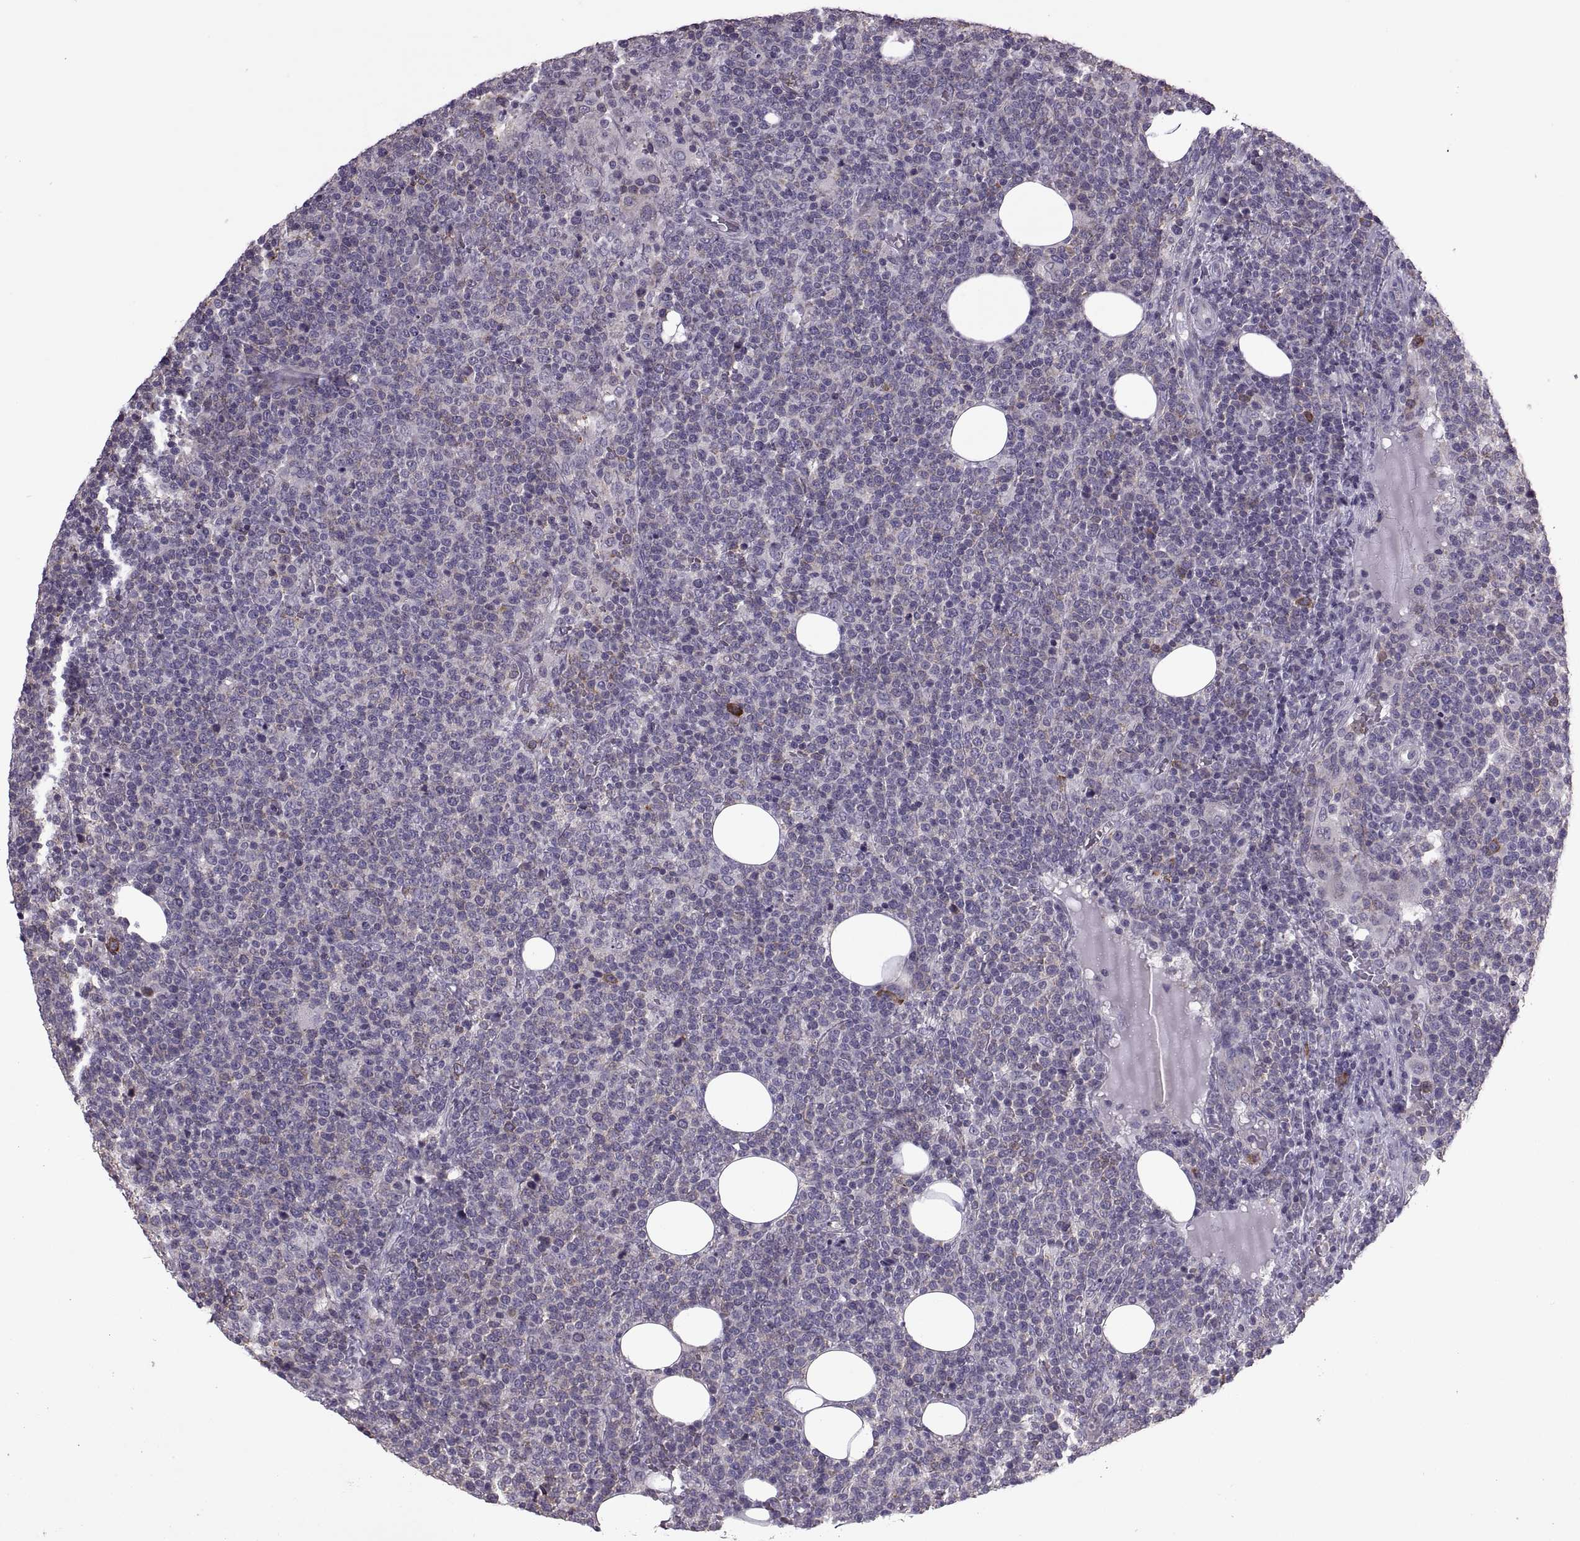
{"staining": {"intensity": "negative", "quantity": "none", "location": "none"}, "tissue": "lymphoma", "cell_type": "Tumor cells", "image_type": "cancer", "snomed": [{"axis": "morphology", "description": "Malignant lymphoma, non-Hodgkin's type, High grade"}, {"axis": "topography", "description": "Lymph node"}], "caption": "A high-resolution histopathology image shows immunohistochemistry staining of lymphoma, which displays no significant expression in tumor cells. (DAB IHC visualized using brightfield microscopy, high magnification).", "gene": "PABPC1", "patient": {"sex": "male", "age": 61}}